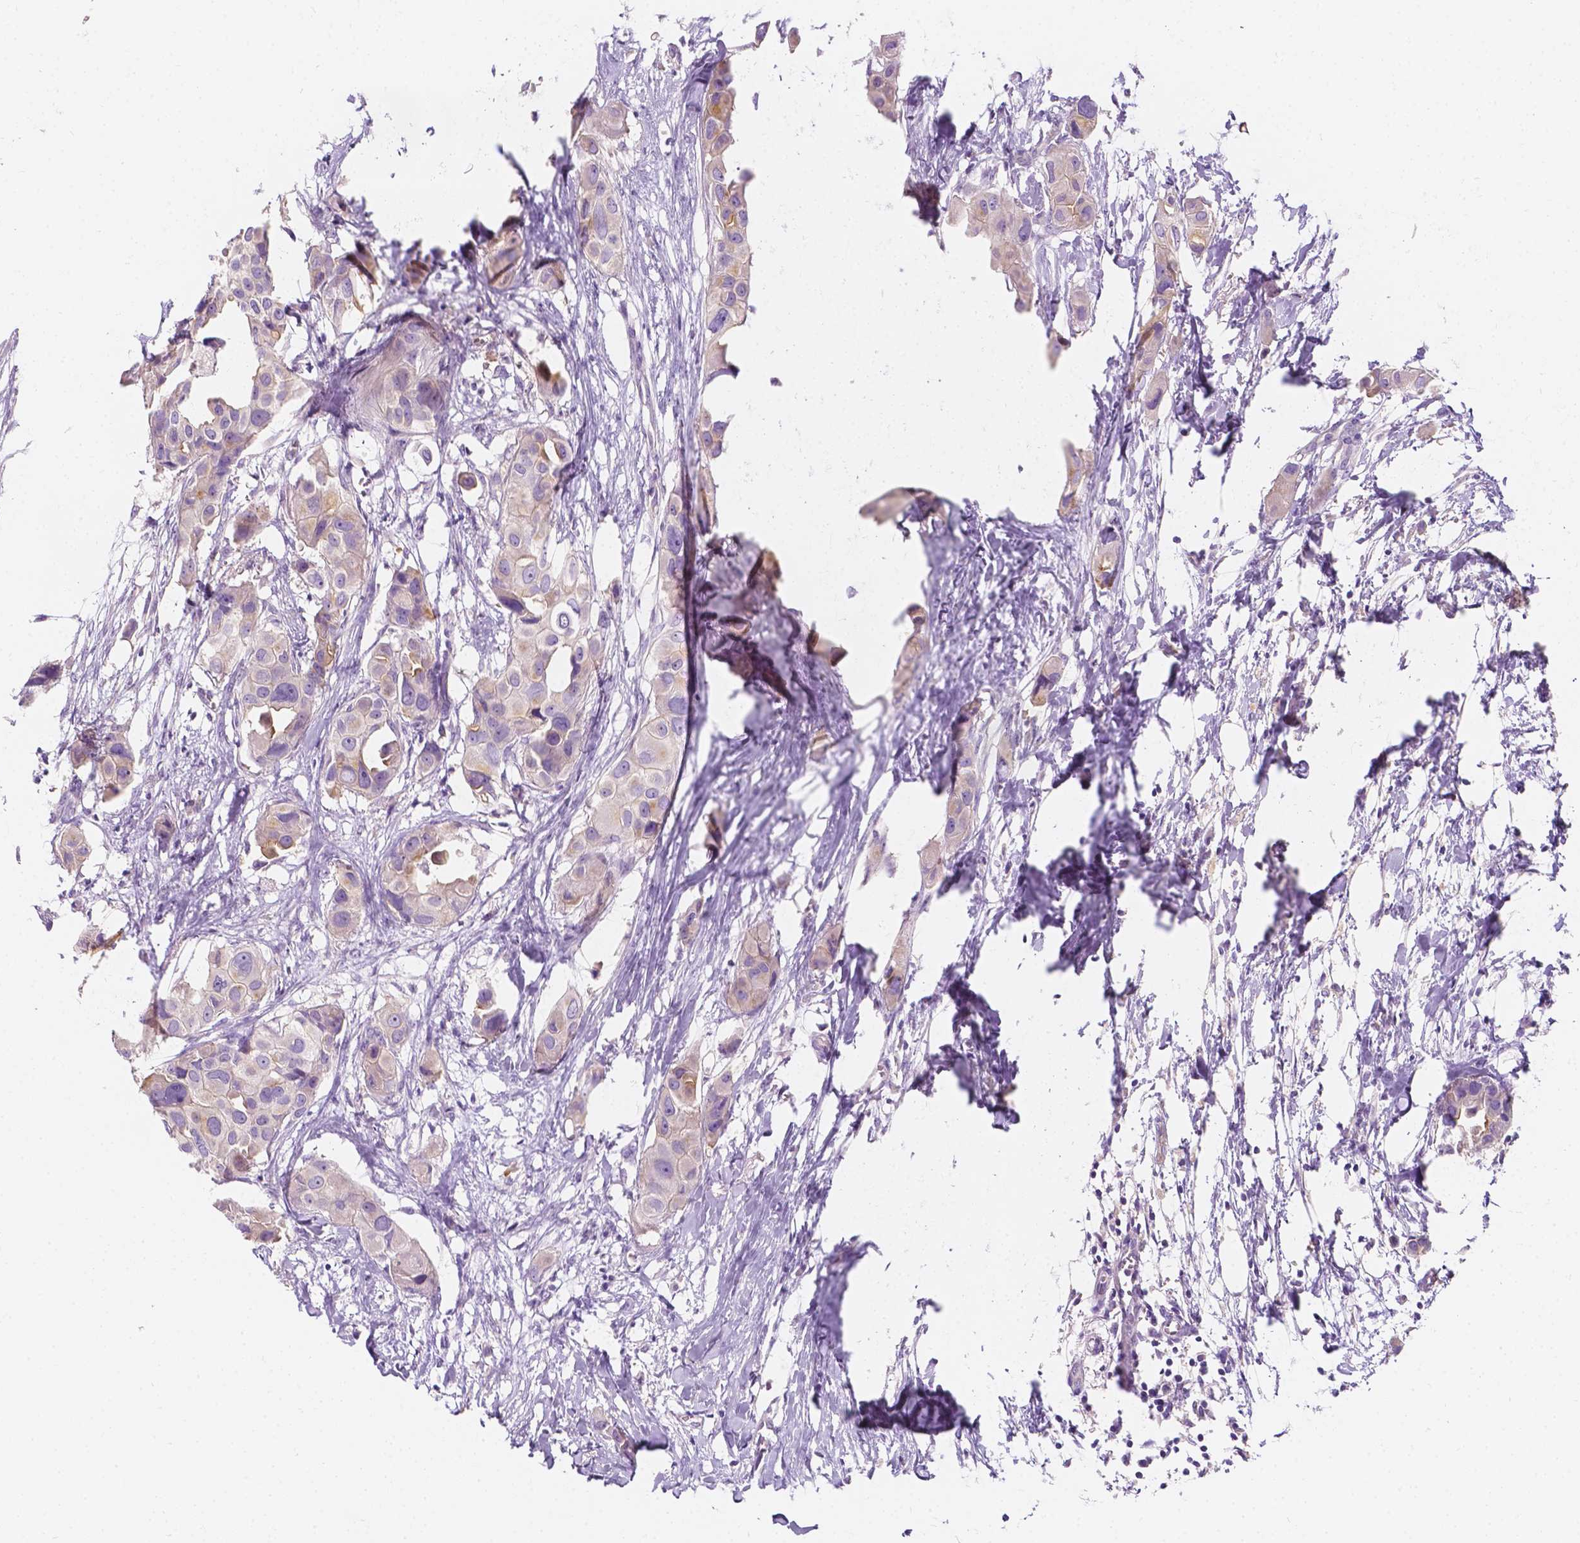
{"staining": {"intensity": "weak", "quantity": ">75%", "location": "cytoplasmic/membranous"}, "tissue": "breast cancer", "cell_type": "Tumor cells", "image_type": "cancer", "snomed": [{"axis": "morphology", "description": "Duct carcinoma"}, {"axis": "topography", "description": "Breast"}], "caption": "Immunohistochemical staining of breast cancer demonstrates low levels of weak cytoplasmic/membranous positivity in approximately >75% of tumor cells.", "gene": "SIRT2", "patient": {"sex": "female", "age": 38}}